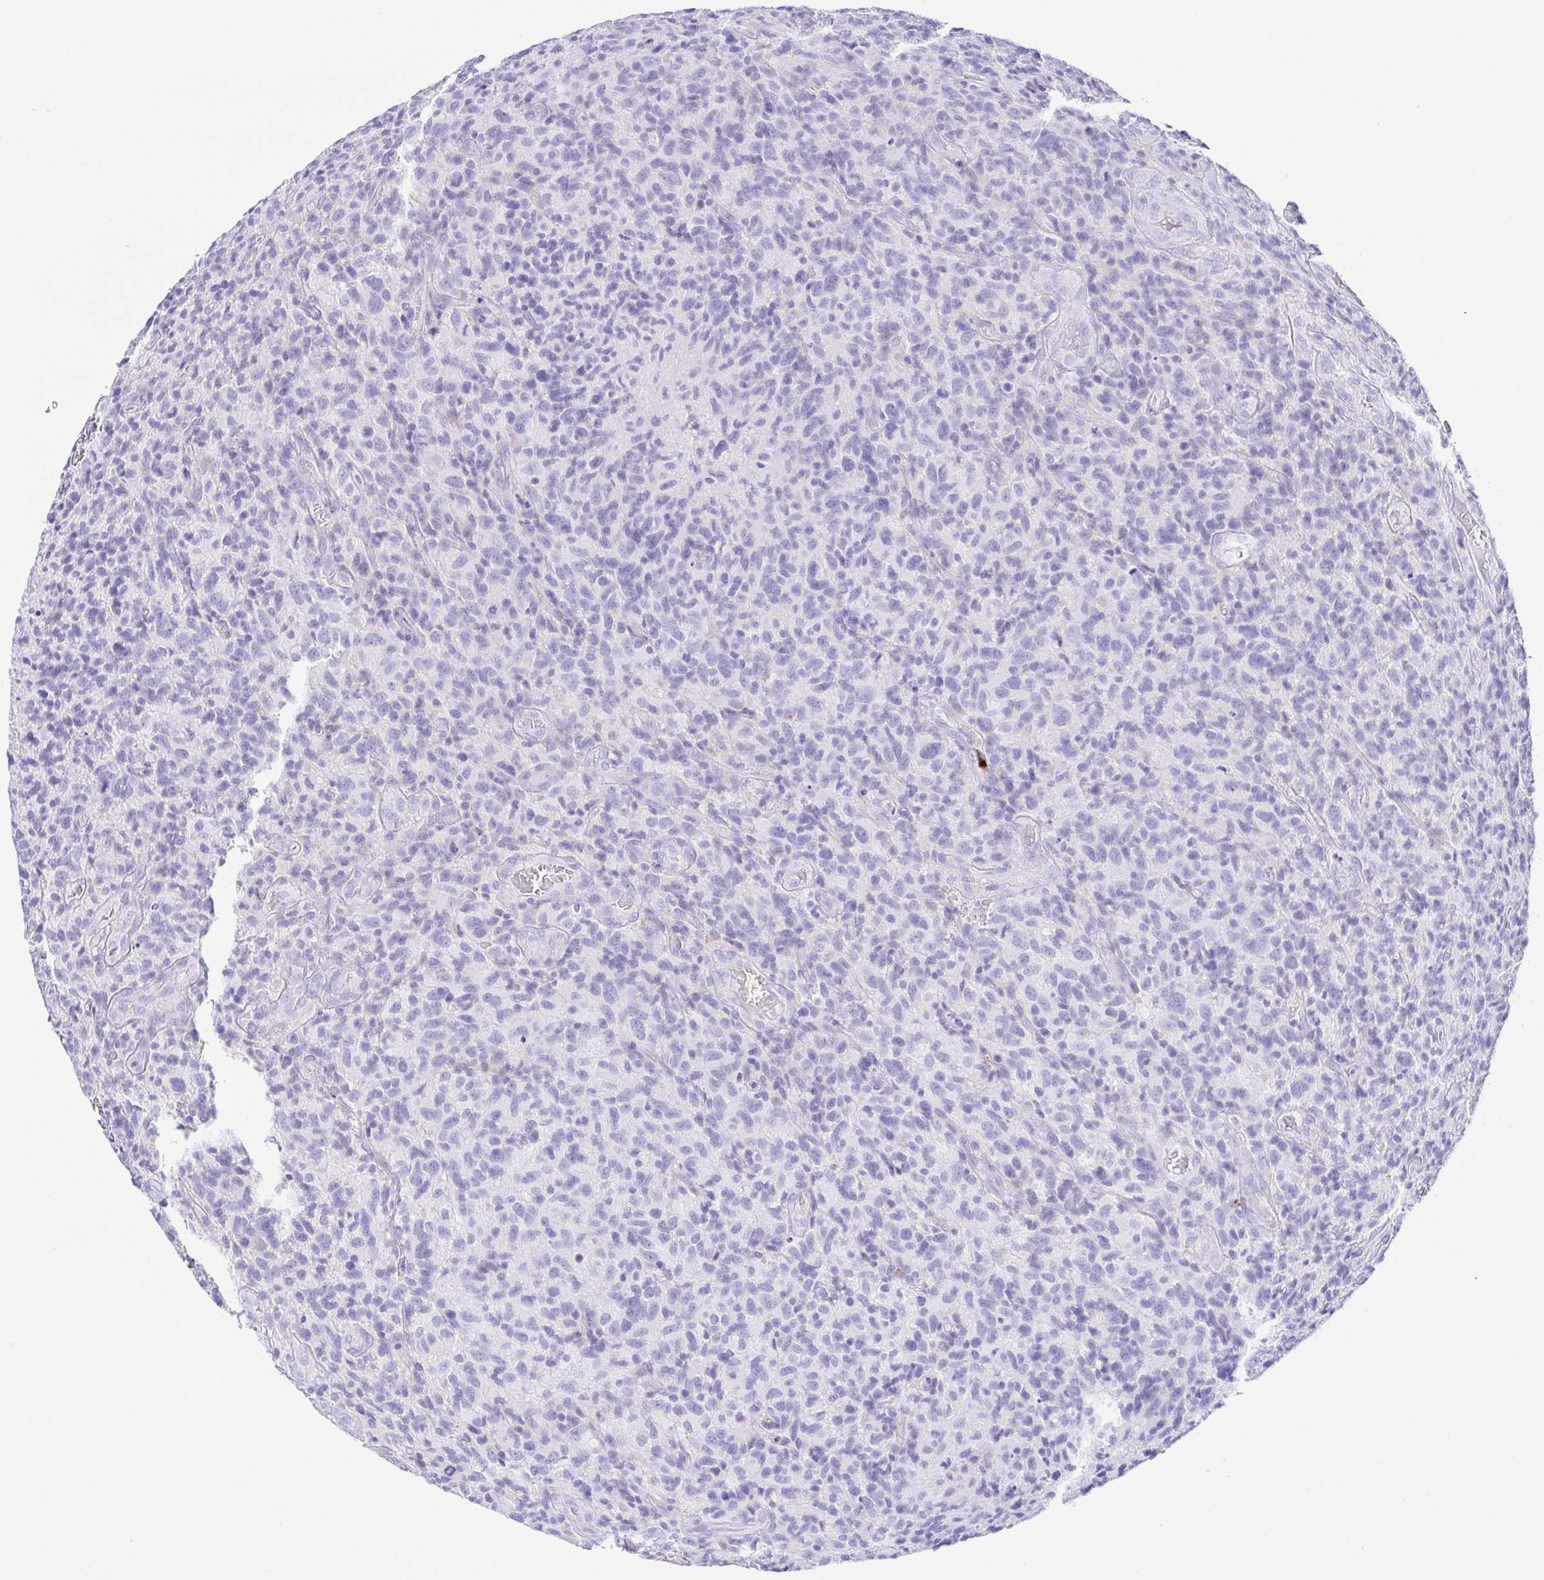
{"staining": {"intensity": "negative", "quantity": "none", "location": "none"}, "tissue": "glioma", "cell_type": "Tumor cells", "image_type": "cancer", "snomed": [{"axis": "morphology", "description": "Glioma, malignant, High grade"}, {"axis": "topography", "description": "Brain"}], "caption": "IHC photomicrograph of human high-grade glioma (malignant) stained for a protein (brown), which displays no positivity in tumor cells.", "gene": "PAX8", "patient": {"sex": "male", "age": 76}}